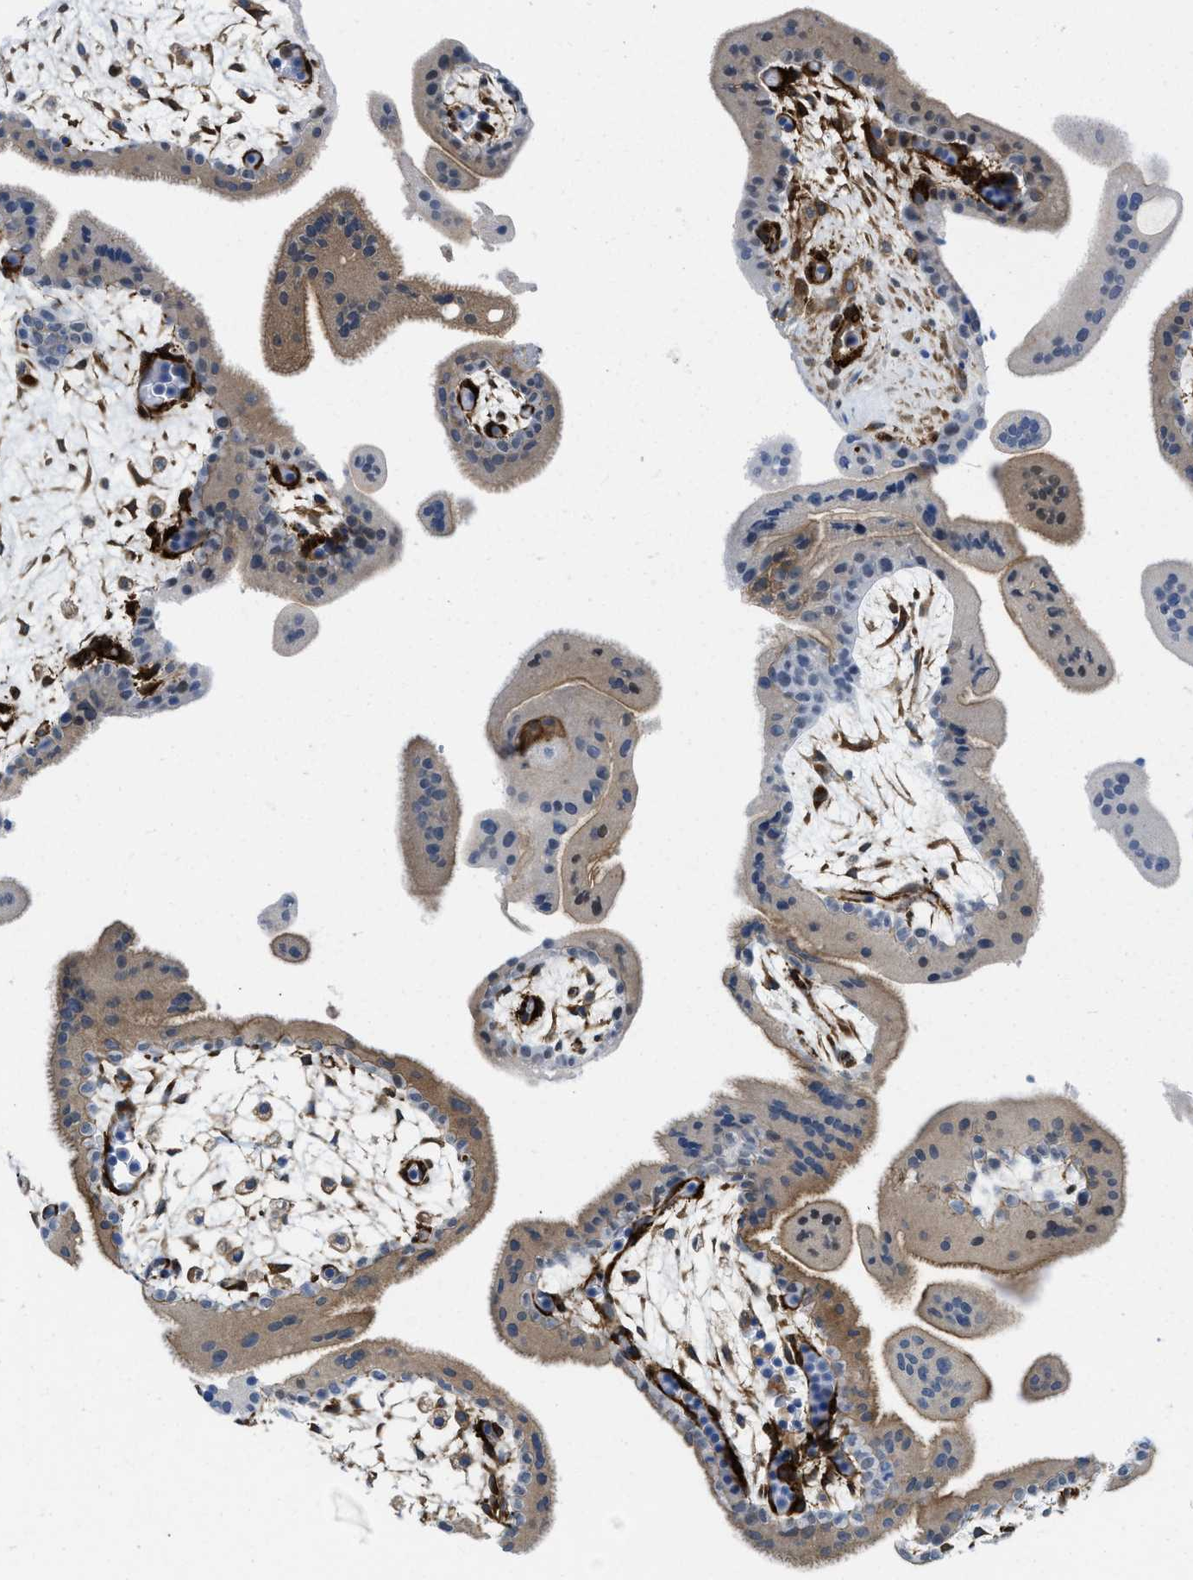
{"staining": {"intensity": "strong", "quantity": "25%-75%", "location": "cytoplasmic/membranous"}, "tissue": "placenta", "cell_type": "Trophoblastic cells", "image_type": "normal", "snomed": [{"axis": "morphology", "description": "Normal tissue, NOS"}, {"axis": "topography", "description": "Placenta"}], "caption": "Normal placenta demonstrates strong cytoplasmic/membranous positivity in approximately 25%-75% of trophoblastic cells, visualized by immunohistochemistry.", "gene": "PDLIM5", "patient": {"sex": "female", "age": 35}}